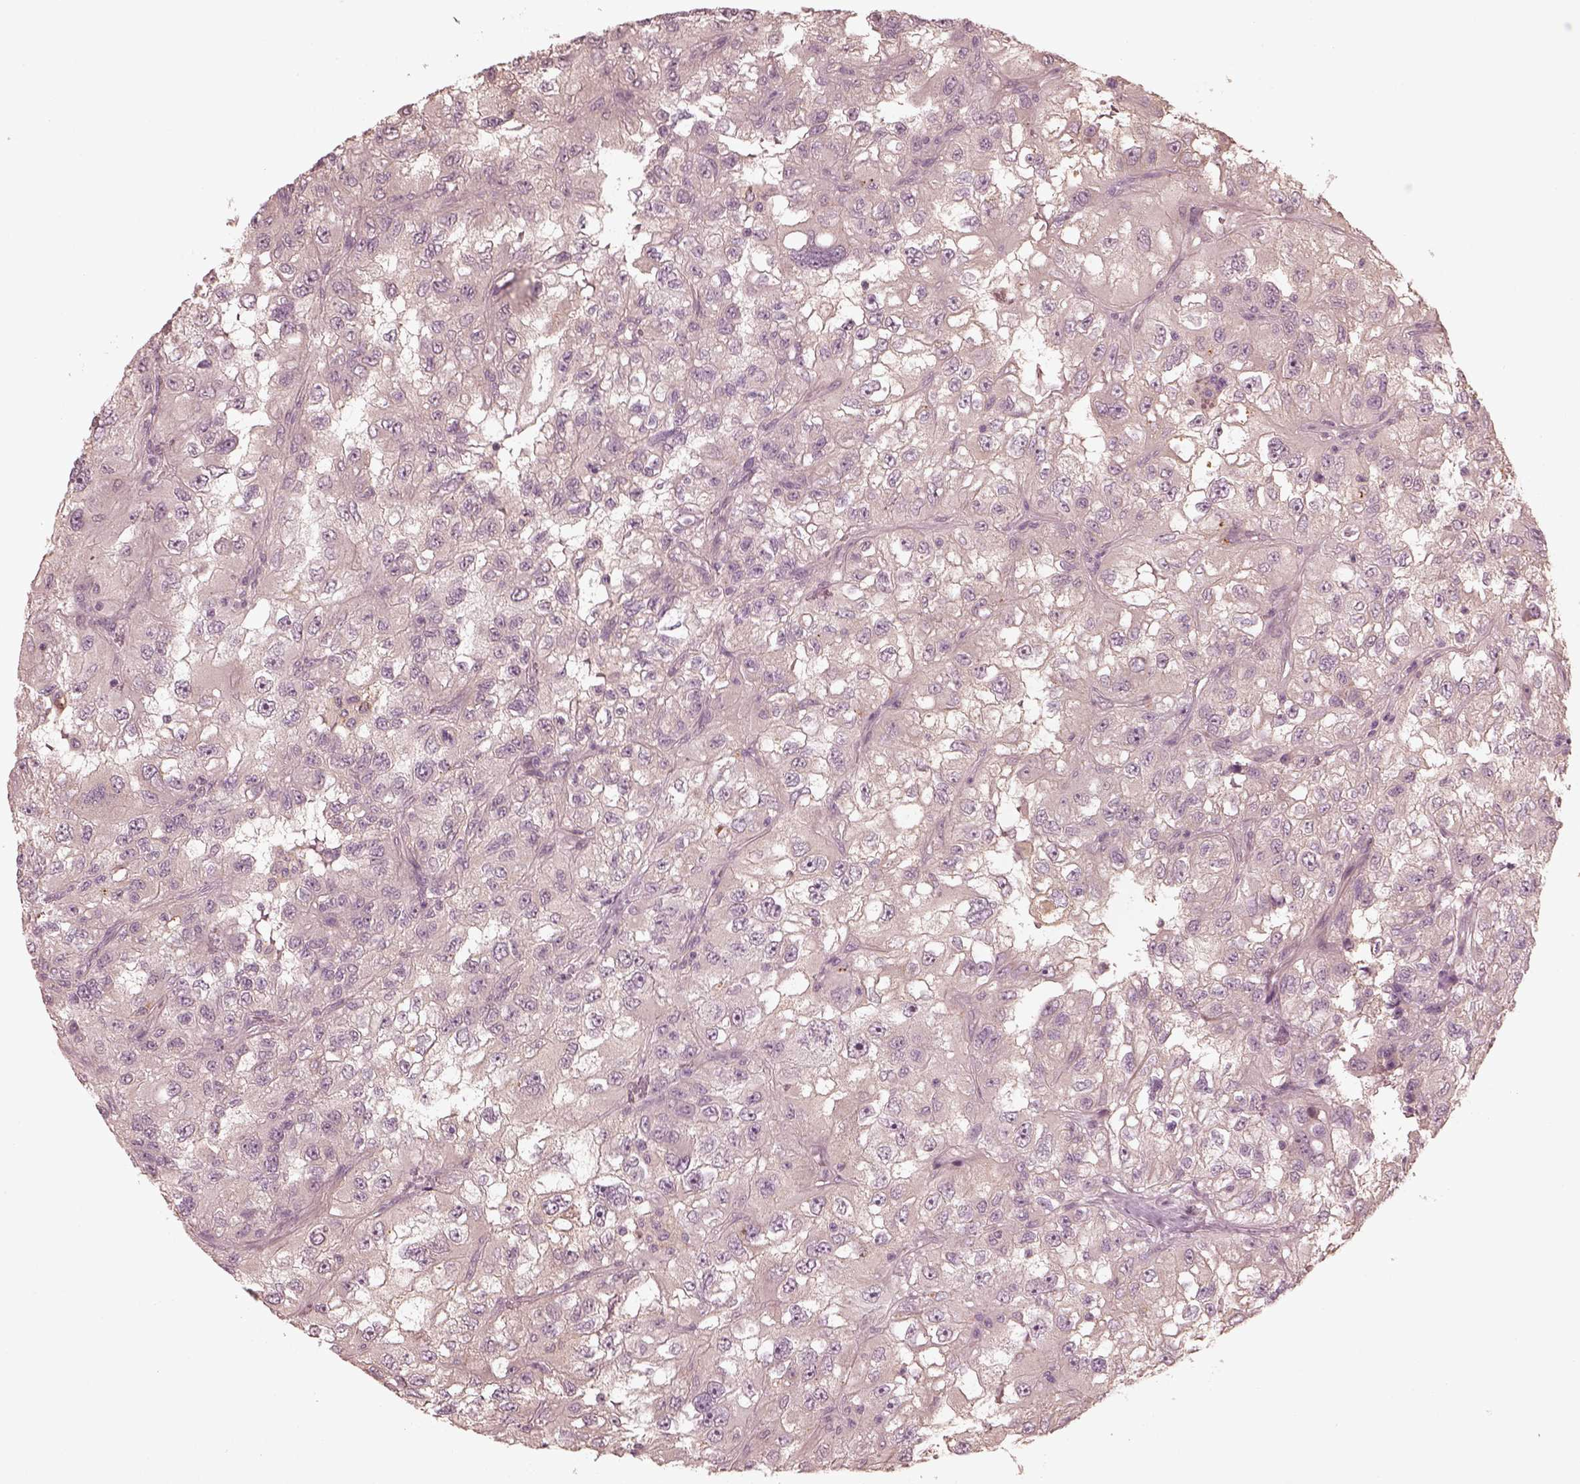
{"staining": {"intensity": "negative", "quantity": "none", "location": "none"}, "tissue": "renal cancer", "cell_type": "Tumor cells", "image_type": "cancer", "snomed": [{"axis": "morphology", "description": "Adenocarcinoma, NOS"}, {"axis": "topography", "description": "Kidney"}], "caption": "This is an IHC micrograph of human adenocarcinoma (renal). There is no positivity in tumor cells.", "gene": "VWA5B1", "patient": {"sex": "male", "age": 64}}